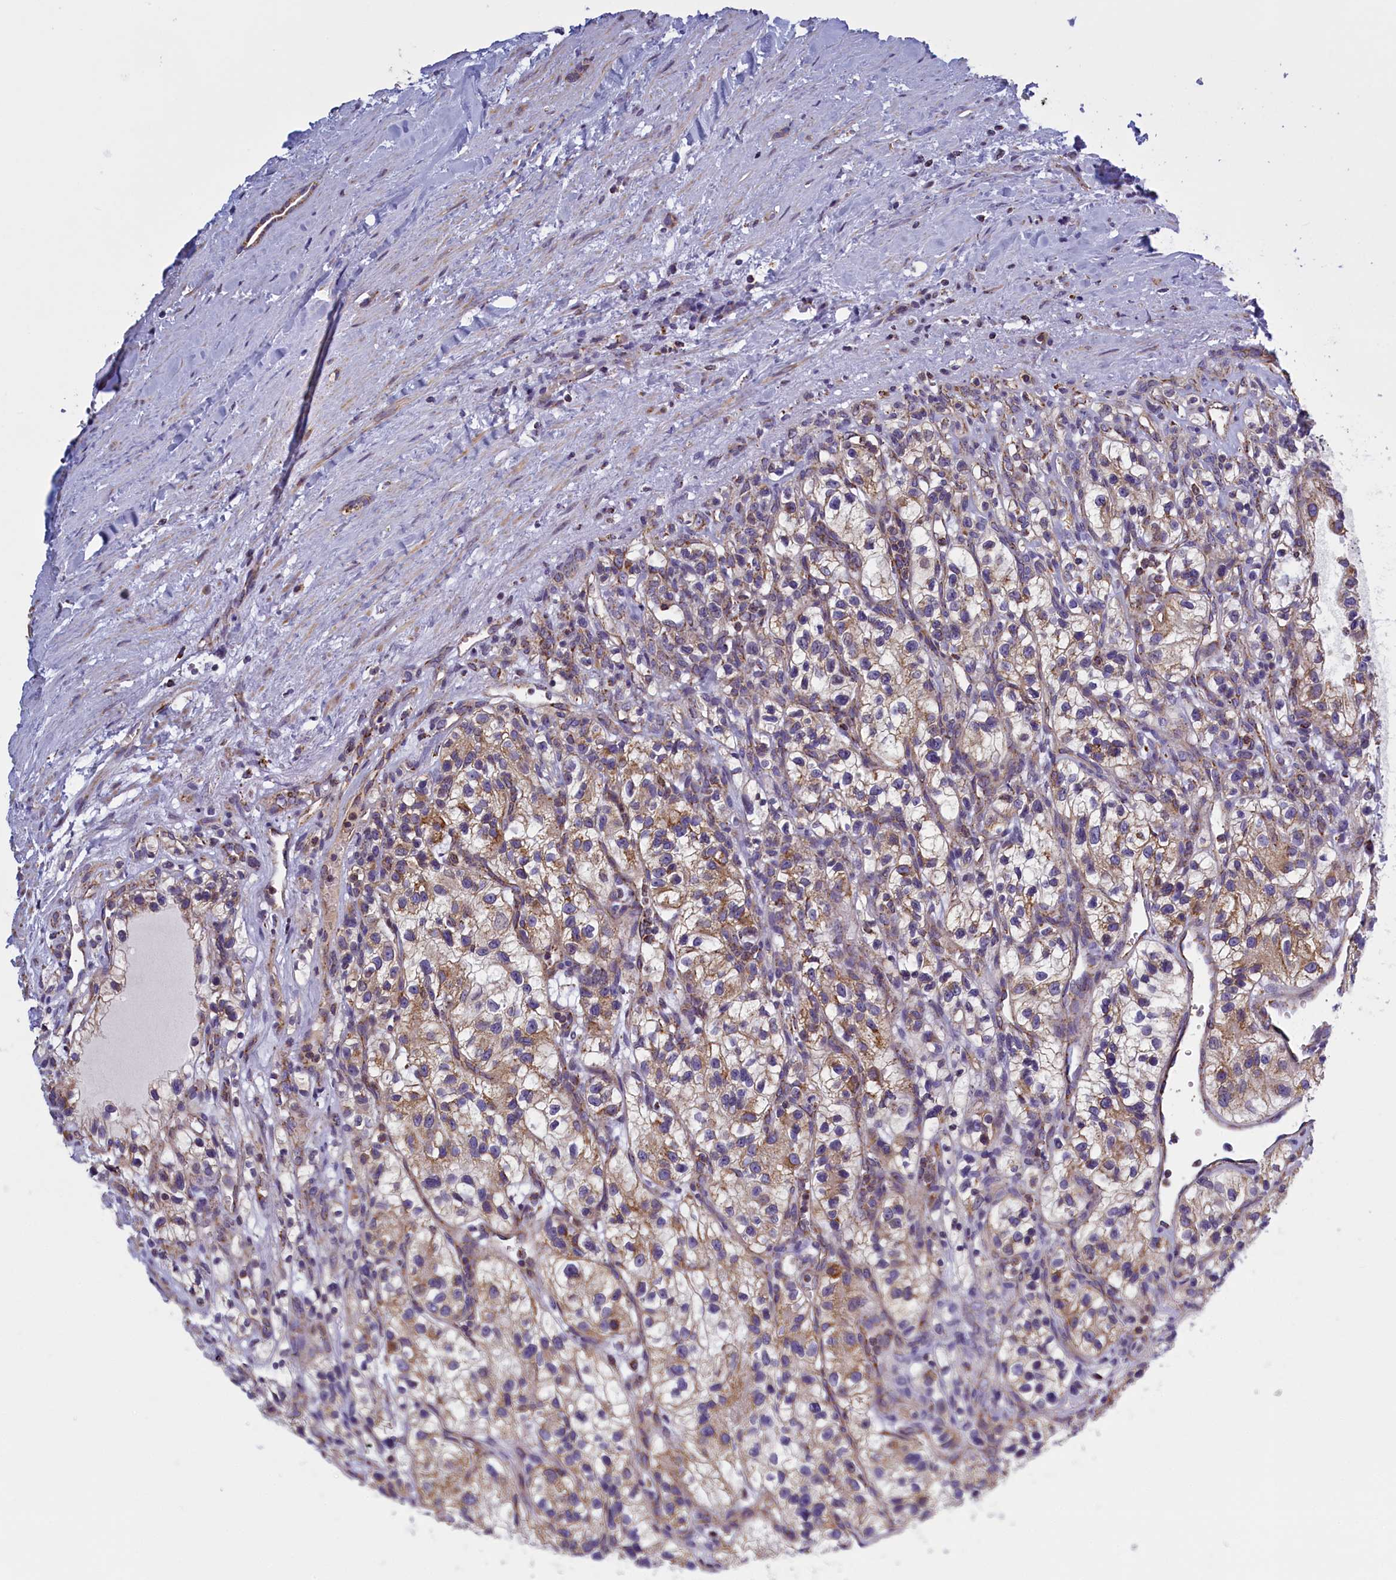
{"staining": {"intensity": "moderate", "quantity": "<25%", "location": "cytoplasmic/membranous"}, "tissue": "renal cancer", "cell_type": "Tumor cells", "image_type": "cancer", "snomed": [{"axis": "morphology", "description": "Adenocarcinoma, NOS"}, {"axis": "topography", "description": "Kidney"}], "caption": "This is a micrograph of immunohistochemistry (IHC) staining of renal cancer (adenocarcinoma), which shows moderate expression in the cytoplasmic/membranous of tumor cells.", "gene": "IFT122", "patient": {"sex": "female", "age": 57}}